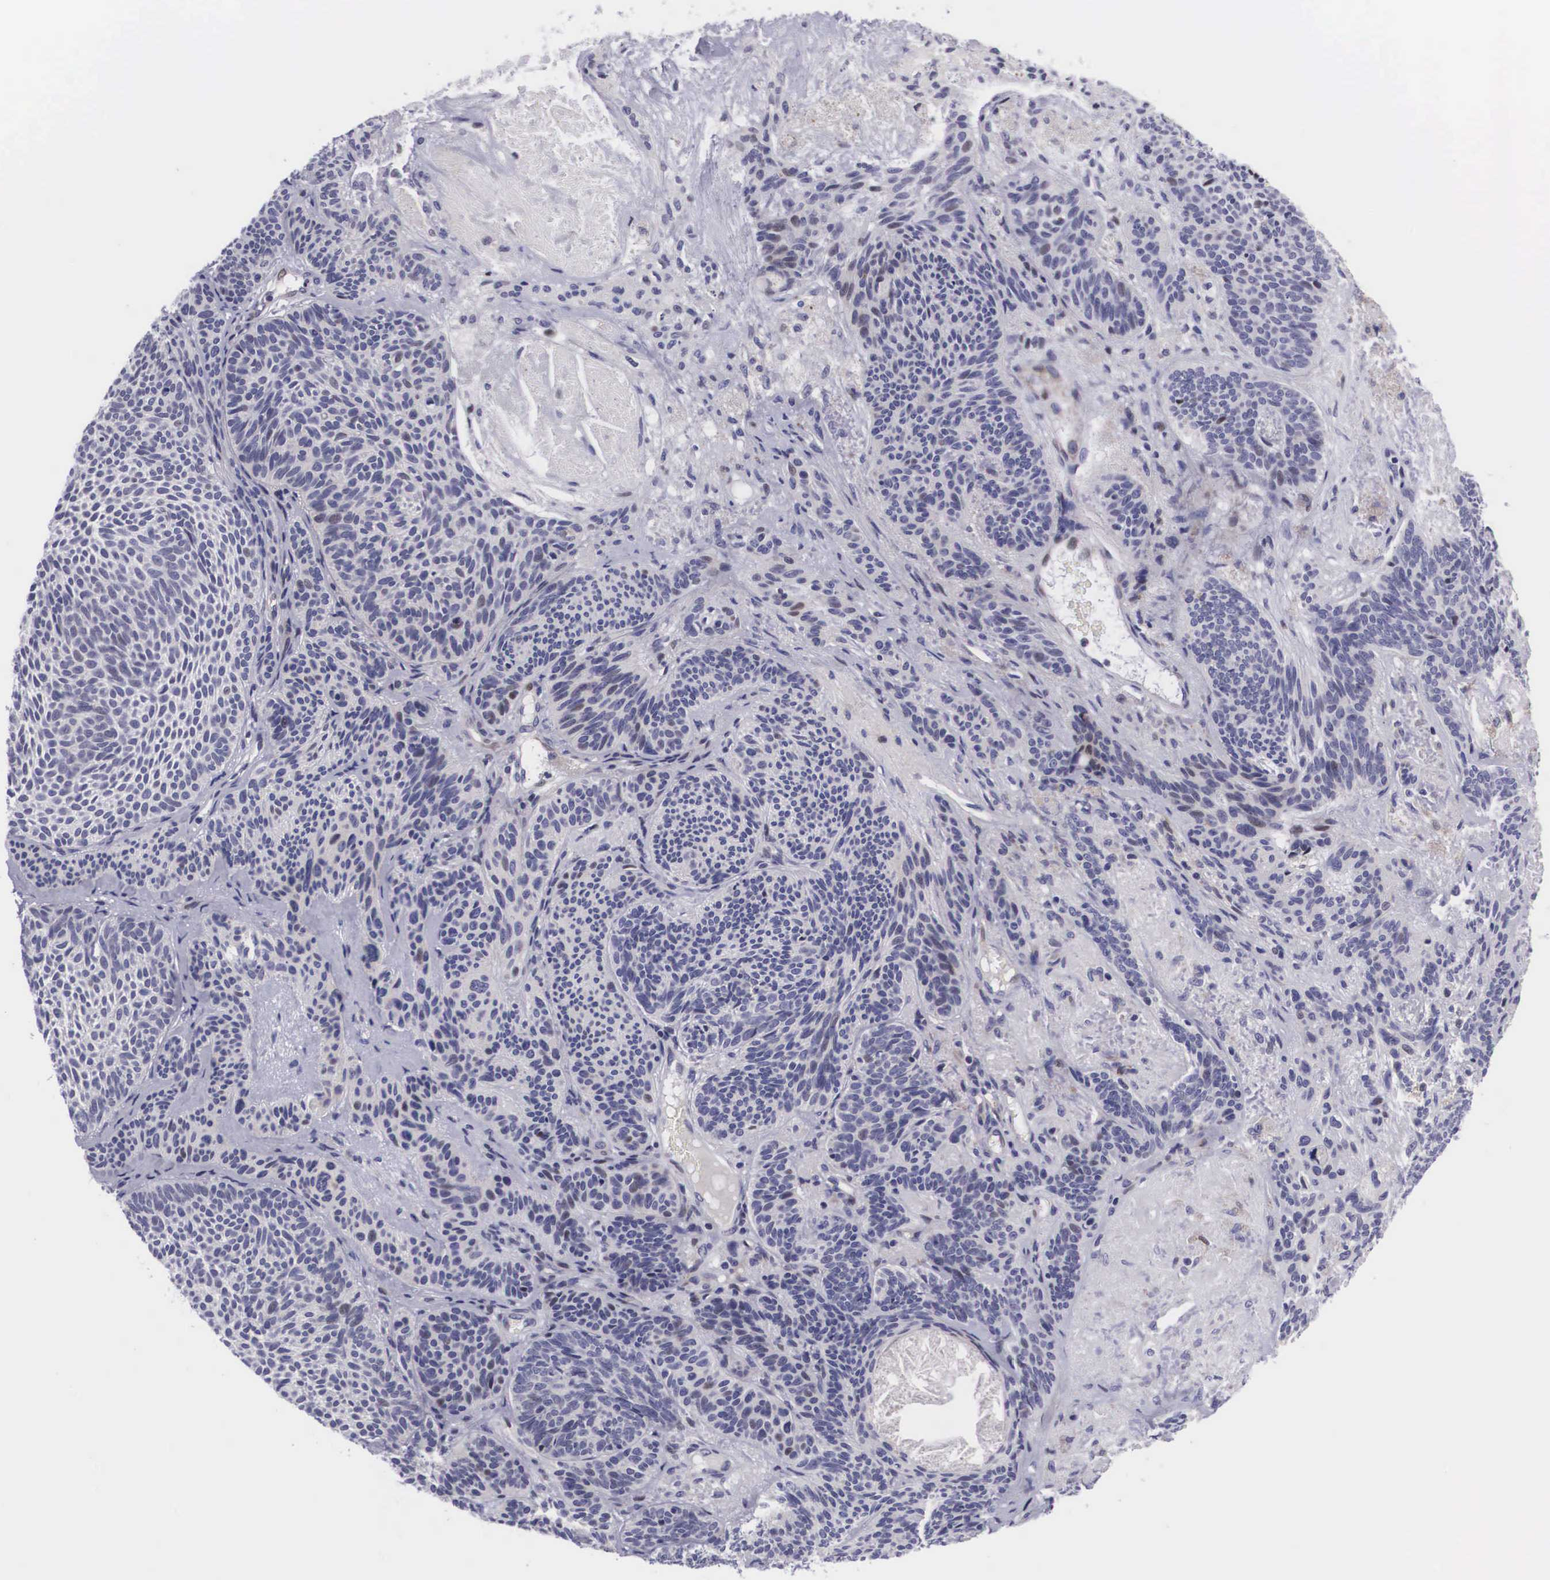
{"staining": {"intensity": "weak", "quantity": "<25%", "location": "nuclear"}, "tissue": "skin cancer", "cell_type": "Tumor cells", "image_type": "cancer", "snomed": [{"axis": "morphology", "description": "Basal cell carcinoma"}, {"axis": "topography", "description": "Skin"}], "caption": "Skin cancer (basal cell carcinoma) was stained to show a protein in brown. There is no significant positivity in tumor cells. (Brightfield microscopy of DAB immunohistochemistry at high magnification).", "gene": "EMID1", "patient": {"sex": "male", "age": 84}}